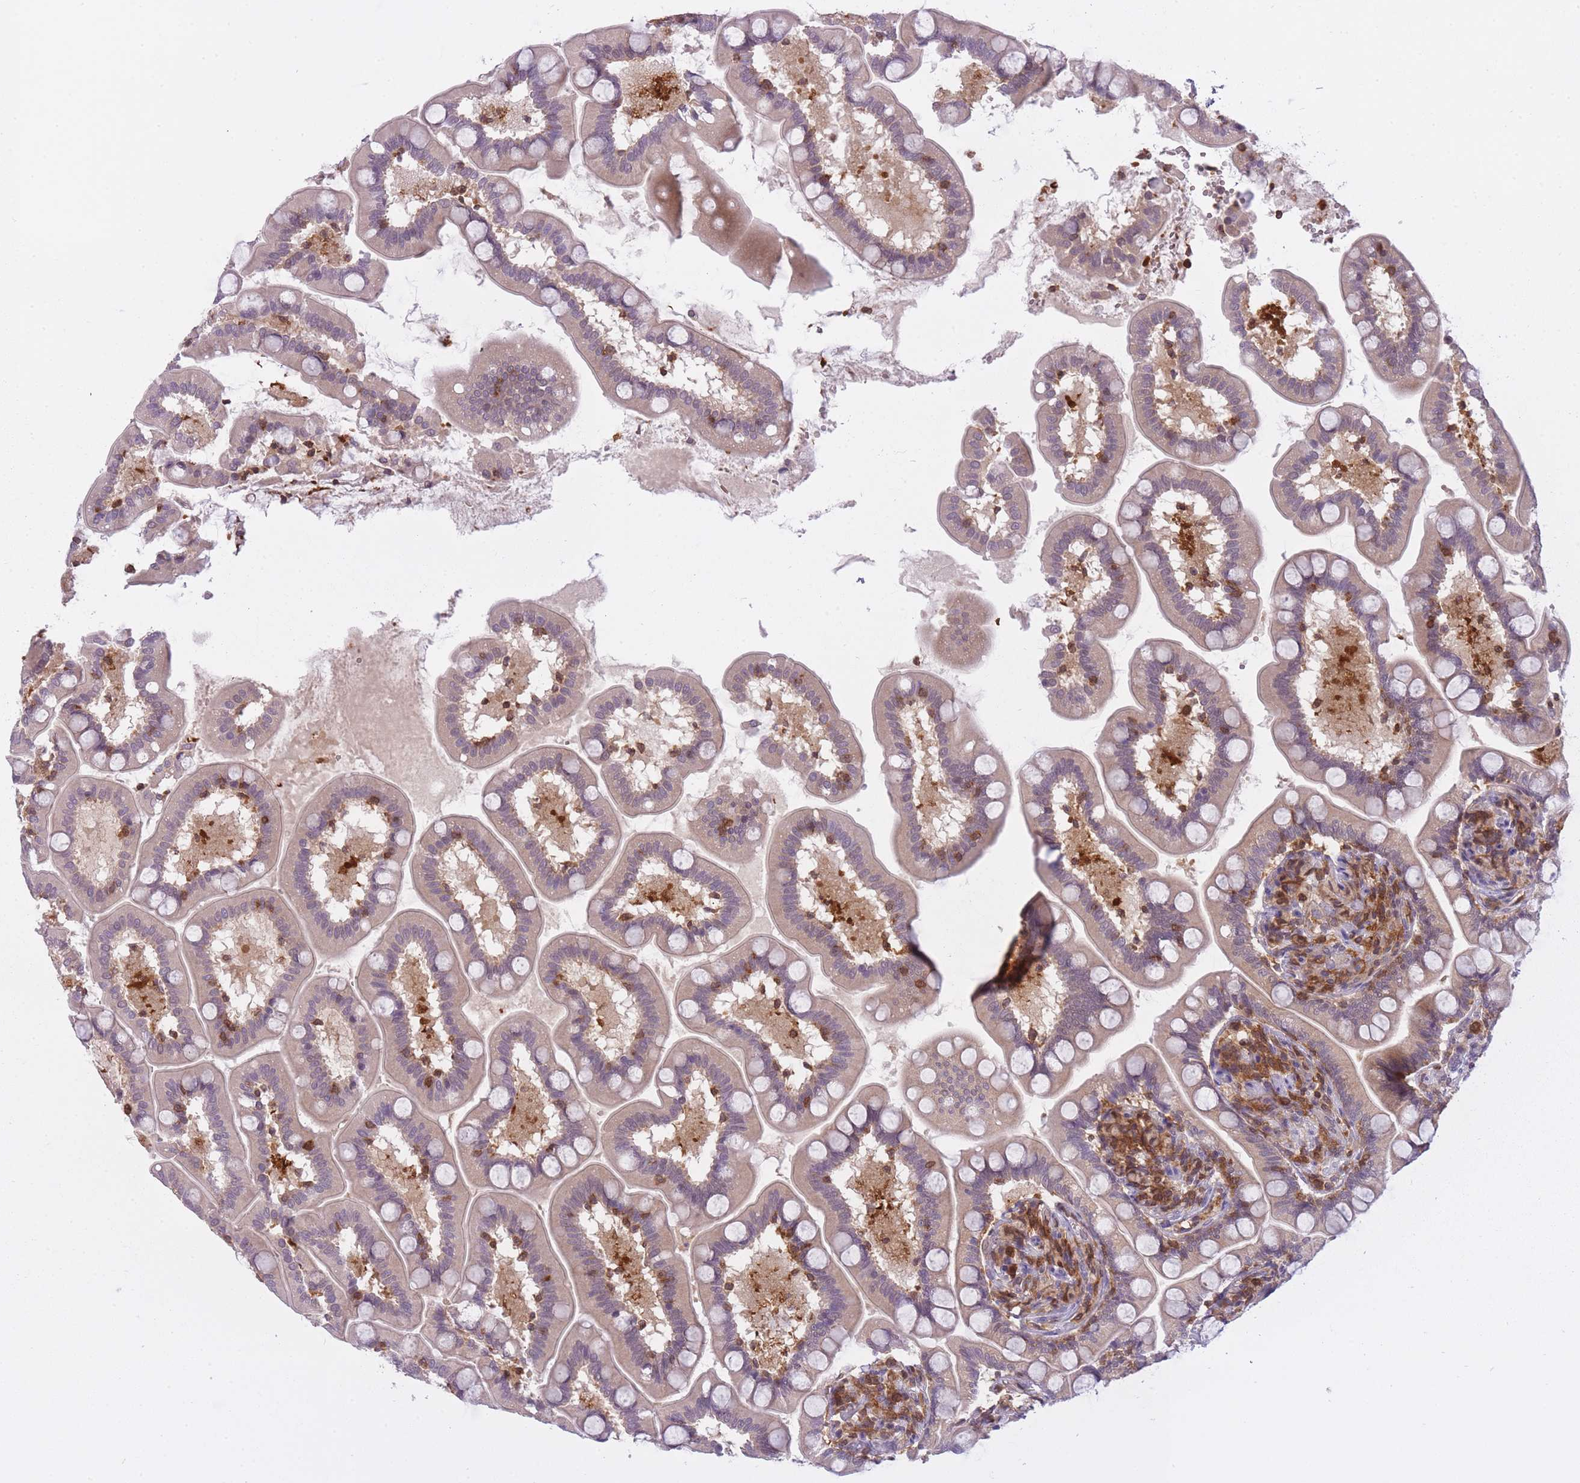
{"staining": {"intensity": "weak", "quantity": "25%-75%", "location": "cytoplasmic/membranous"}, "tissue": "small intestine", "cell_type": "Glandular cells", "image_type": "normal", "snomed": [{"axis": "morphology", "description": "Normal tissue, NOS"}, {"axis": "topography", "description": "Small intestine"}], "caption": "Immunohistochemical staining of benign small intestine displays 25%-75% levels of weak cytoplasmic/membranous protein expression in approximately 25%-75% of glandular cells.", "gene": "CXorf38", "patient": {"sex": "female", "age": 64}}